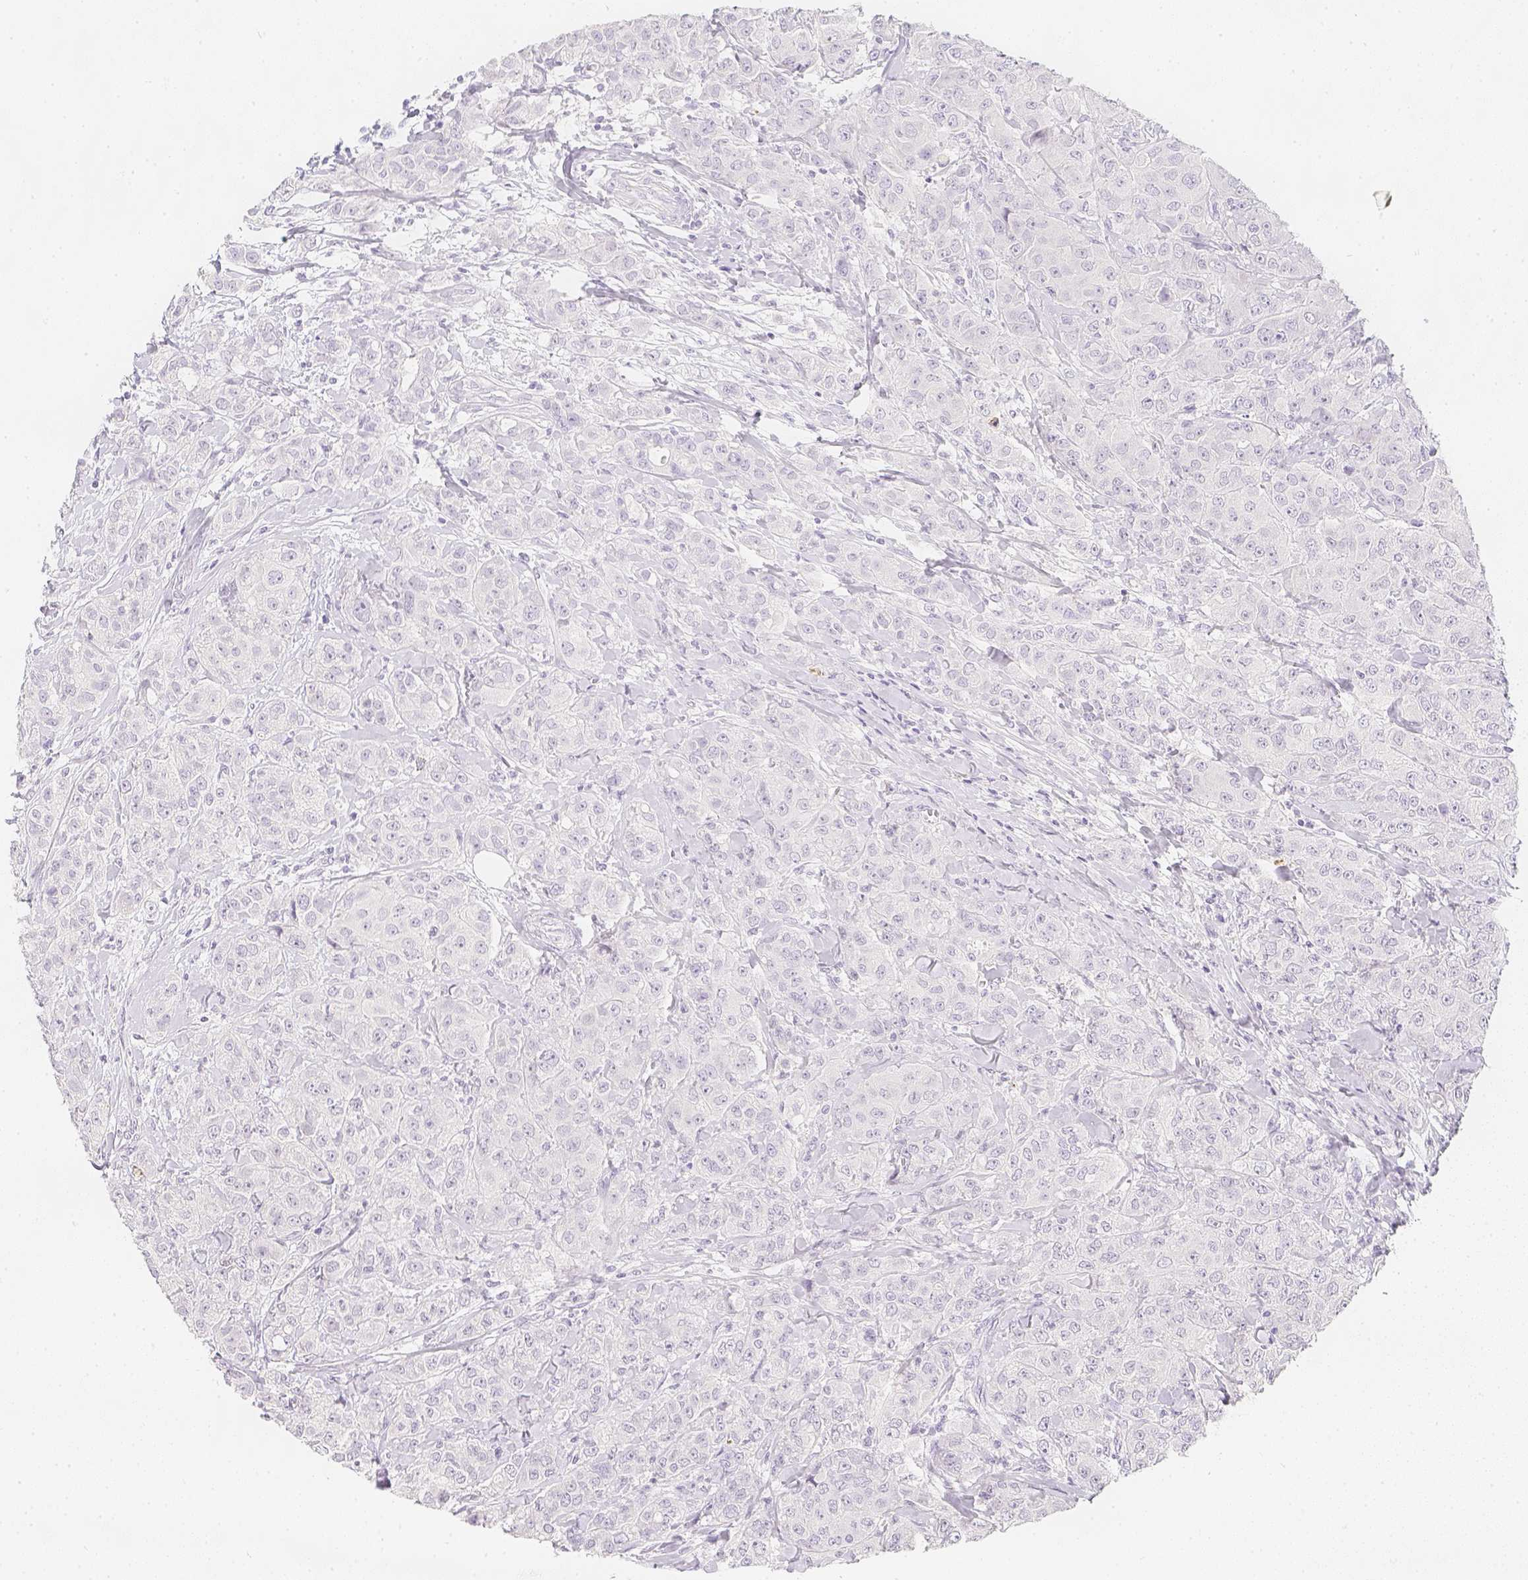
{"staining": {"intensity": "negative", "quantity": "none", "location": "none"}, "tissue": "breast cancer", "cell_type": "Tumor cells", "image_type": "cancer", "snomed": [{"axis": "morphology", "description": "Normal tissue, NOS"}, {"axis": "morphology", "description": "Duct carcinoma"}, {"axis": "topography", "description": "Breast"}], "caption": "Tumor cells show no significant protein staining in breast cancer.", "gene": "SLC18A1", "patient": {"sex": "female", "age": 43}}